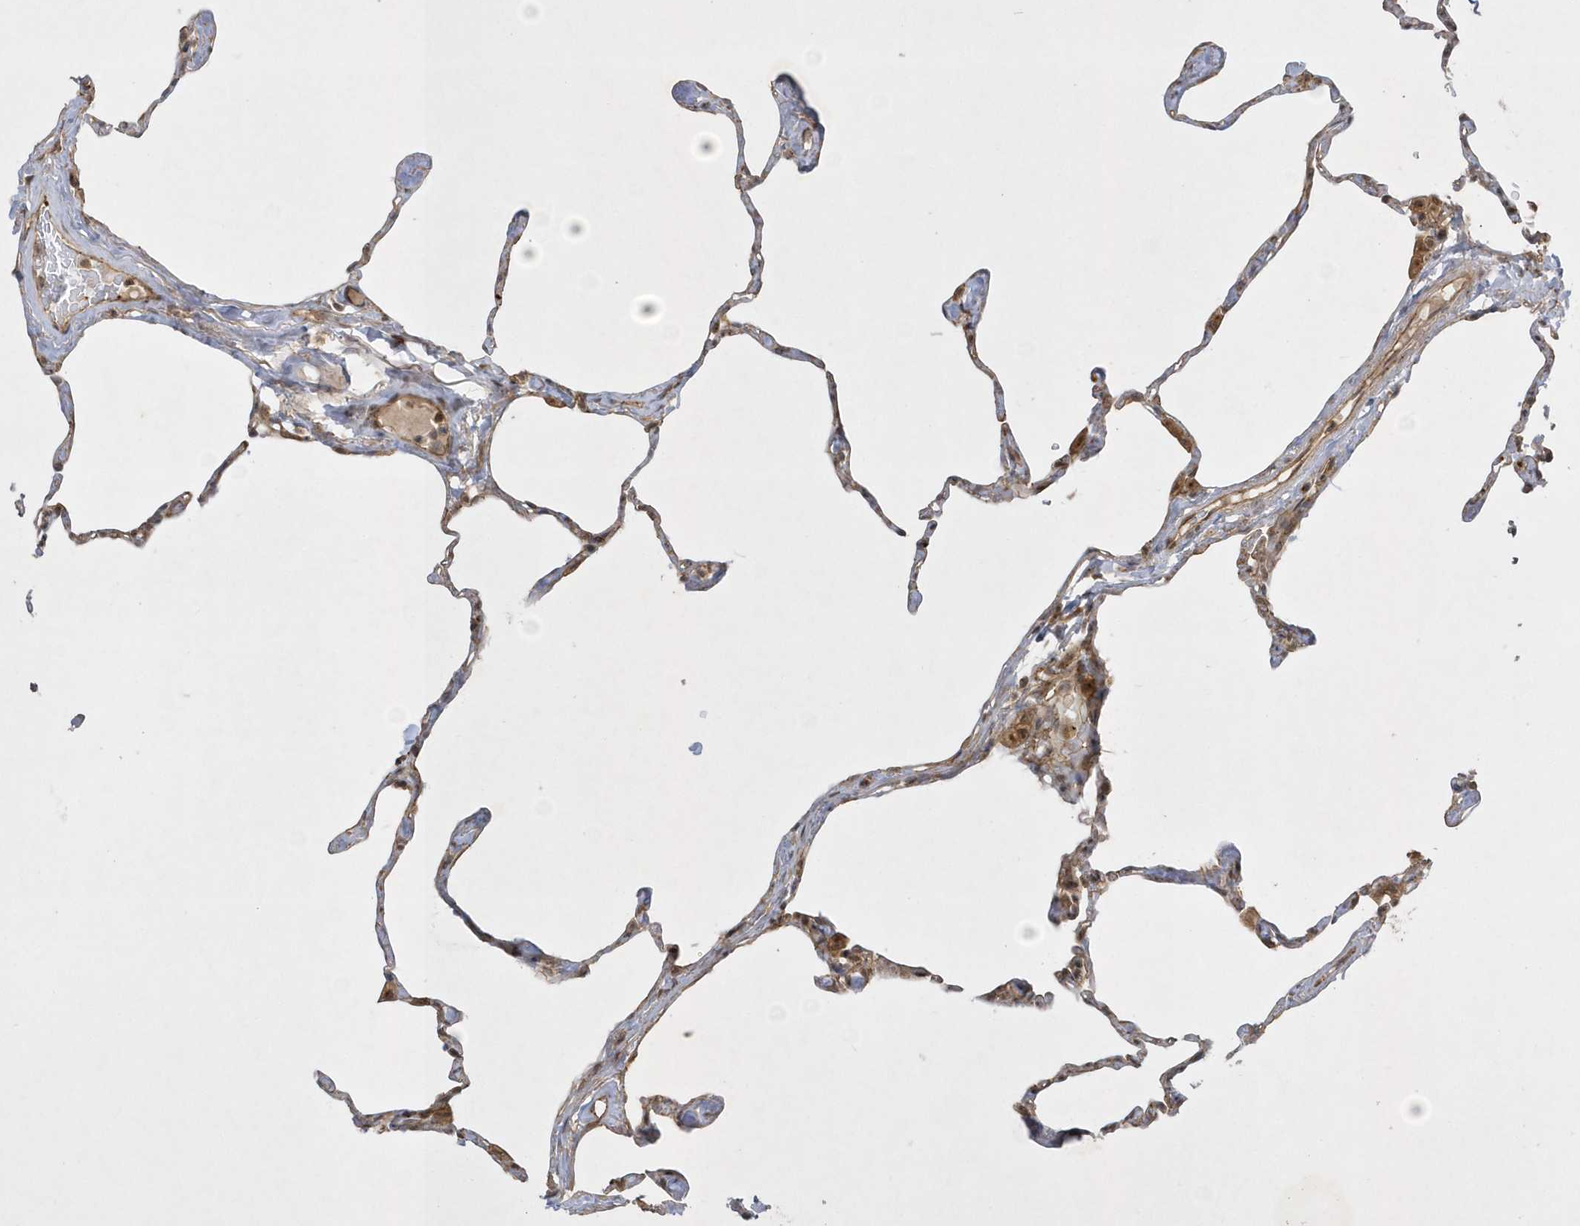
{"staining": {"intensity": "weak", "quantity": "<25%", "location": "cytoplasmic/membranous"}, "tissue": "lung", "cell_type": "Alveolar cells", "image_type": "normal", "snomed": [{"axis": "morphology", "description": "Normal tissue, NOS"}, {"axis": "topography", "description": "Lung"}], "caption": "Image shows no significant protein staining in alveolar cells of normal lung.", "gene": "NAF1", "patient": {"sex": "male", "age": 65}}